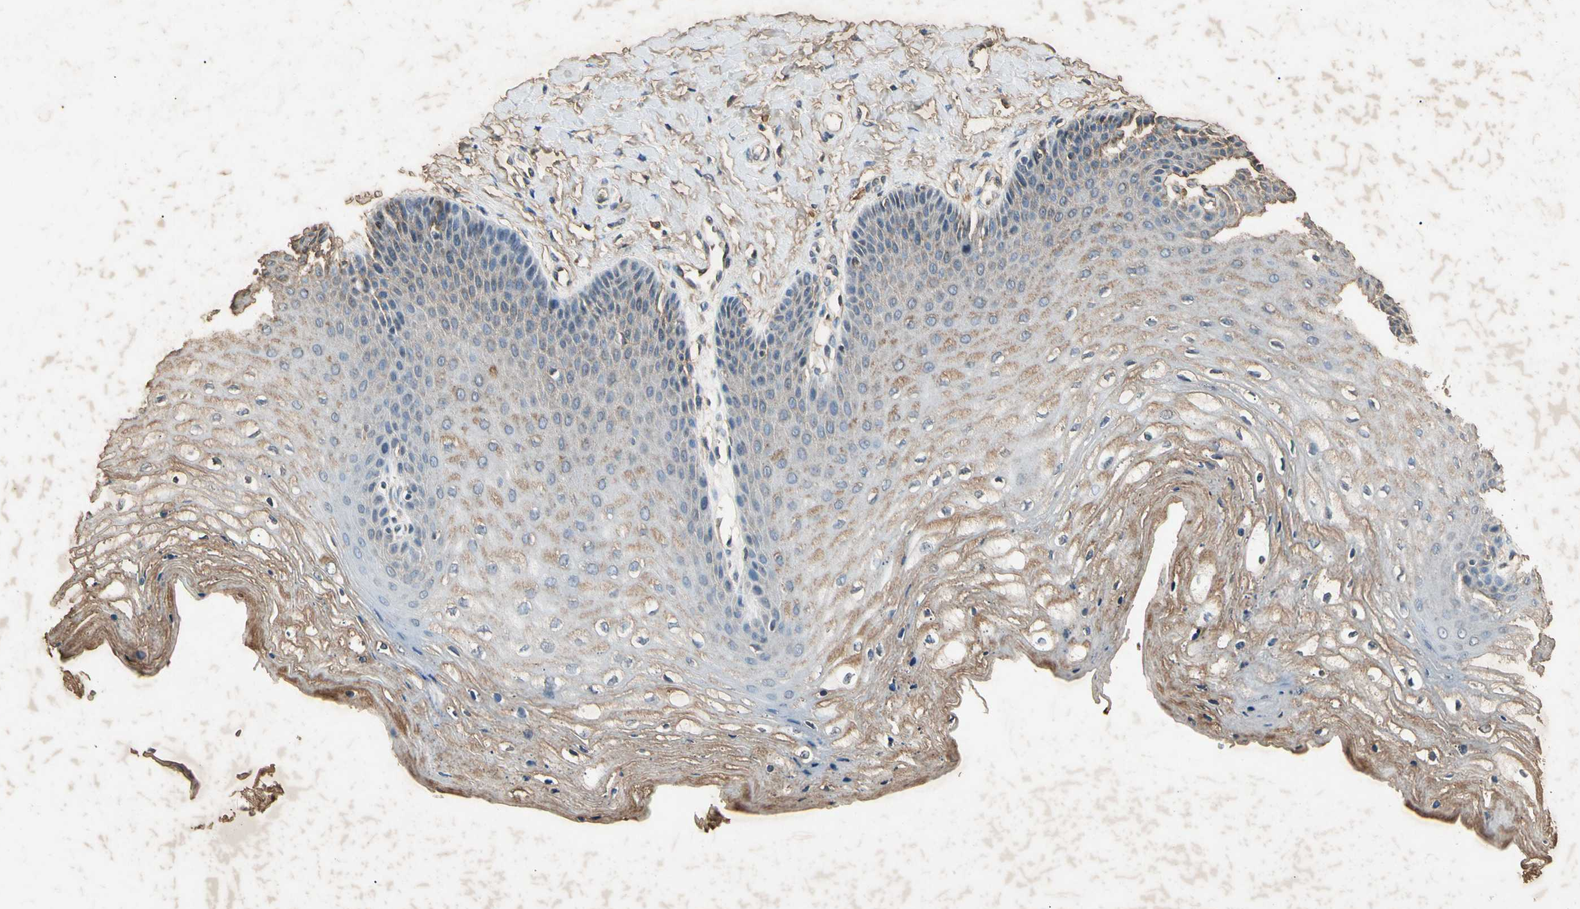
{"staining": {"intensity": "weak", "quantity": "25%-75%", "location": "cytoplasmic/membranous"}, "tissue": "vagina", "cell_type": "Squamous epithelial cells", "image_type": "normal", "snomed": [{"axis": "morphology", "description": "Normal tissue, NOS"}, {"axis": "topography", "description": "Vagina"}], "caption": "IHC (DAB (3,3'-diaminobenzidine)) staining of benign vagina reveals weak cytoplasmic/membranous protein positivity in about 25%-75% of squamous epithelial cells. The staining is performed using DAB brown chromogen to label protein expression. The nuclei are counter-stained blue using hematoxylin.", "gene": "CP", "patient": {"sex": "female", "age": 68}}